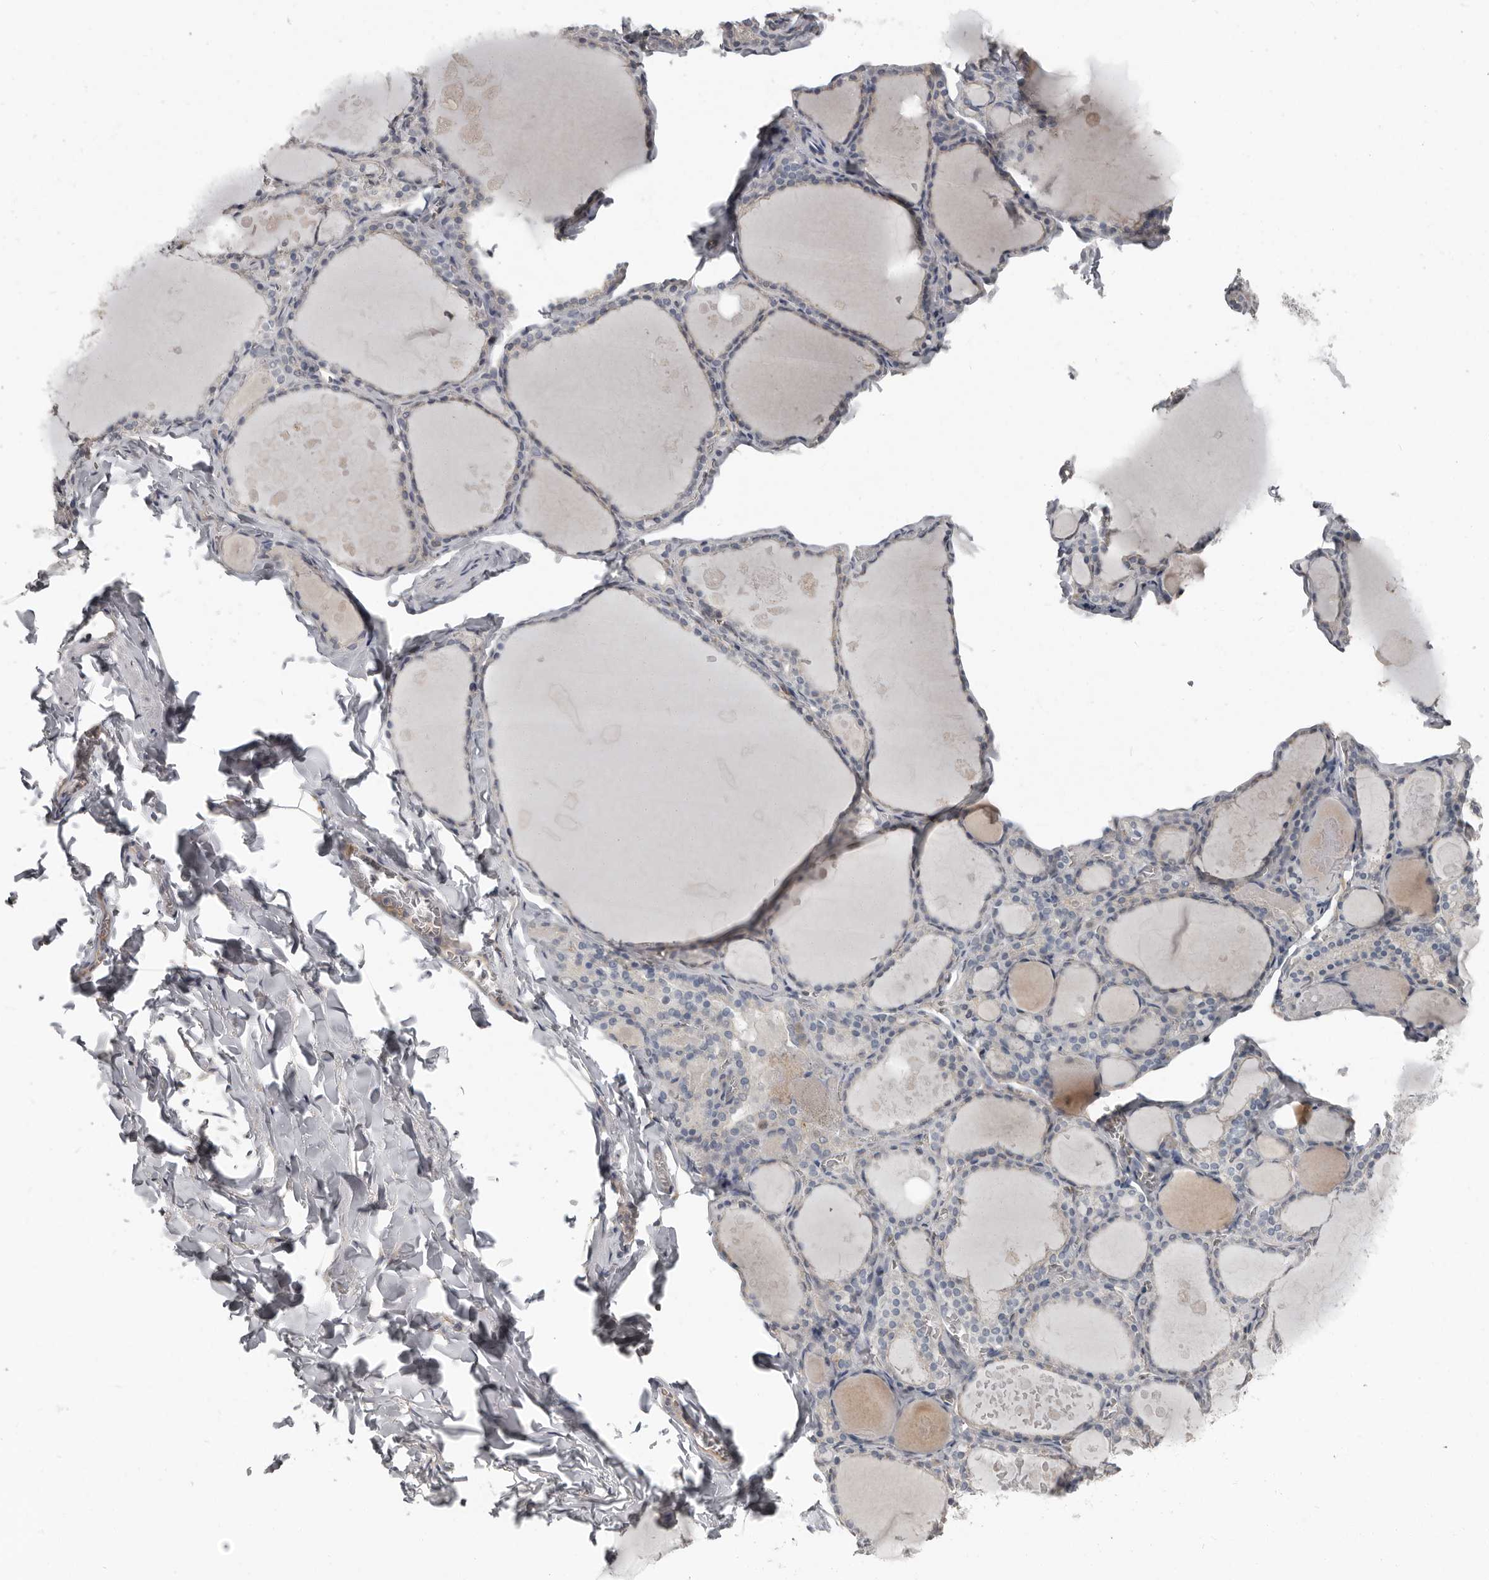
{"staining": {"intensity": "negative", "quantity": "none", "location": "none"}, "tissue": "thyroid gland", "cell_type": "Glandular cells", "image_type": "normal", "snomed": [{"axis": "morphology", "description": "Normal tissue, NOS"}, {"axis": "topography", "description": "Thyroid gland"}], "caption": "Immunohistochemistry histopathology image of normal thyroid gland: human thyroid gland stained with DAB (3,3'-diaminobenzidine) exhibits no significant protein expression in glandular cells.", "gene": "CA6", "patient": {"sex": "male", "age": 56}}